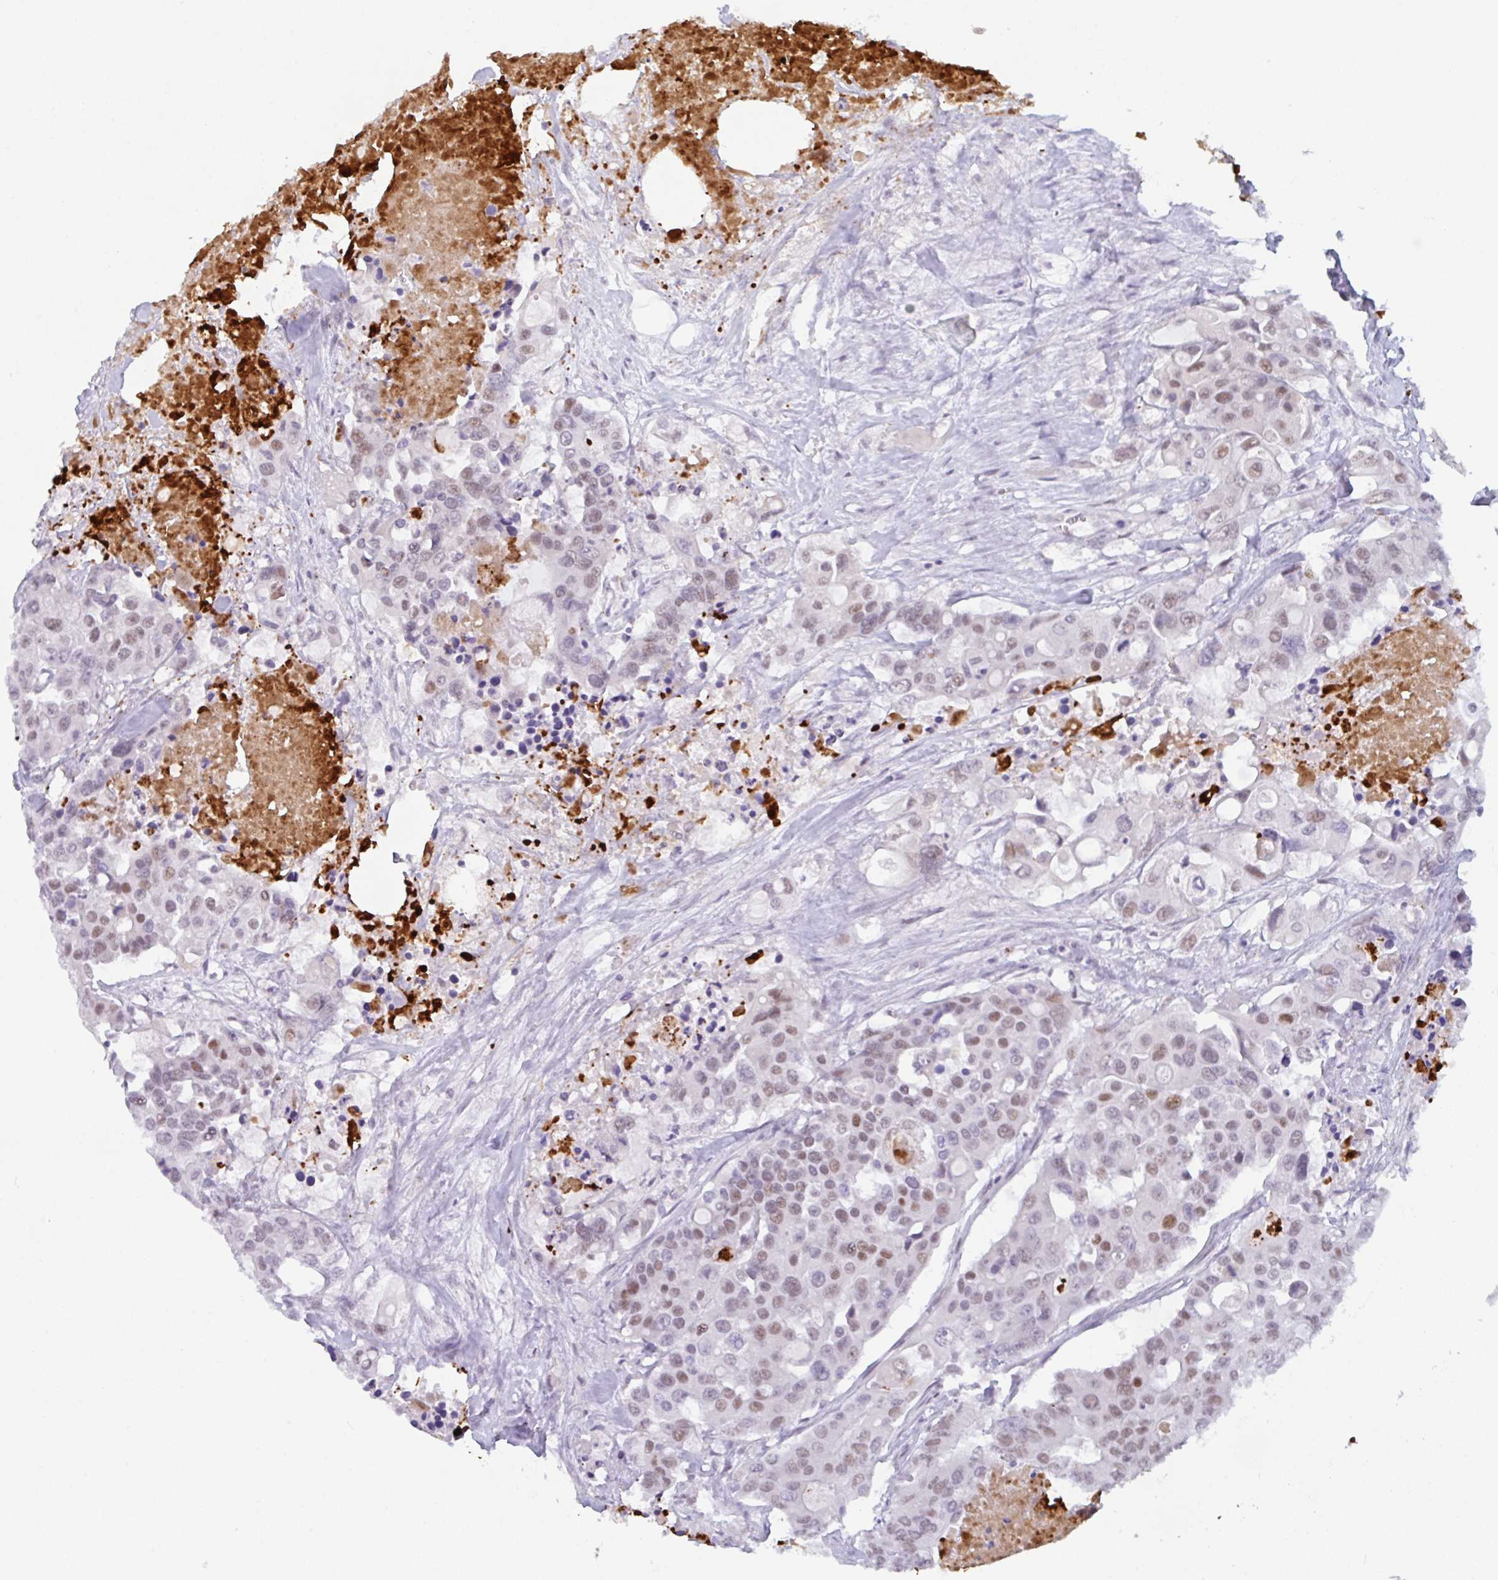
{"staining": {"intensity": "moderate", "quantity": "25%-75%", "location": "nuclear"}, "tissue": "colorectal cancer", "cell_type": "Tumor cells", "image_type": "cancer", "snomed": [{"axis": "morphology", "description": "Adenocarcinoma, NOS"}, {"axis": "topography", "description": "Colon"}], "caption": "This micrograph demonstrates immunohistochemistry staining of human adenocarcinoma (colorectal), with medium moderate nuclear positivity in about 25%-75% of tumor cells.", "gene": "PLG", "patient": {"sex": "male", "age": 77}}